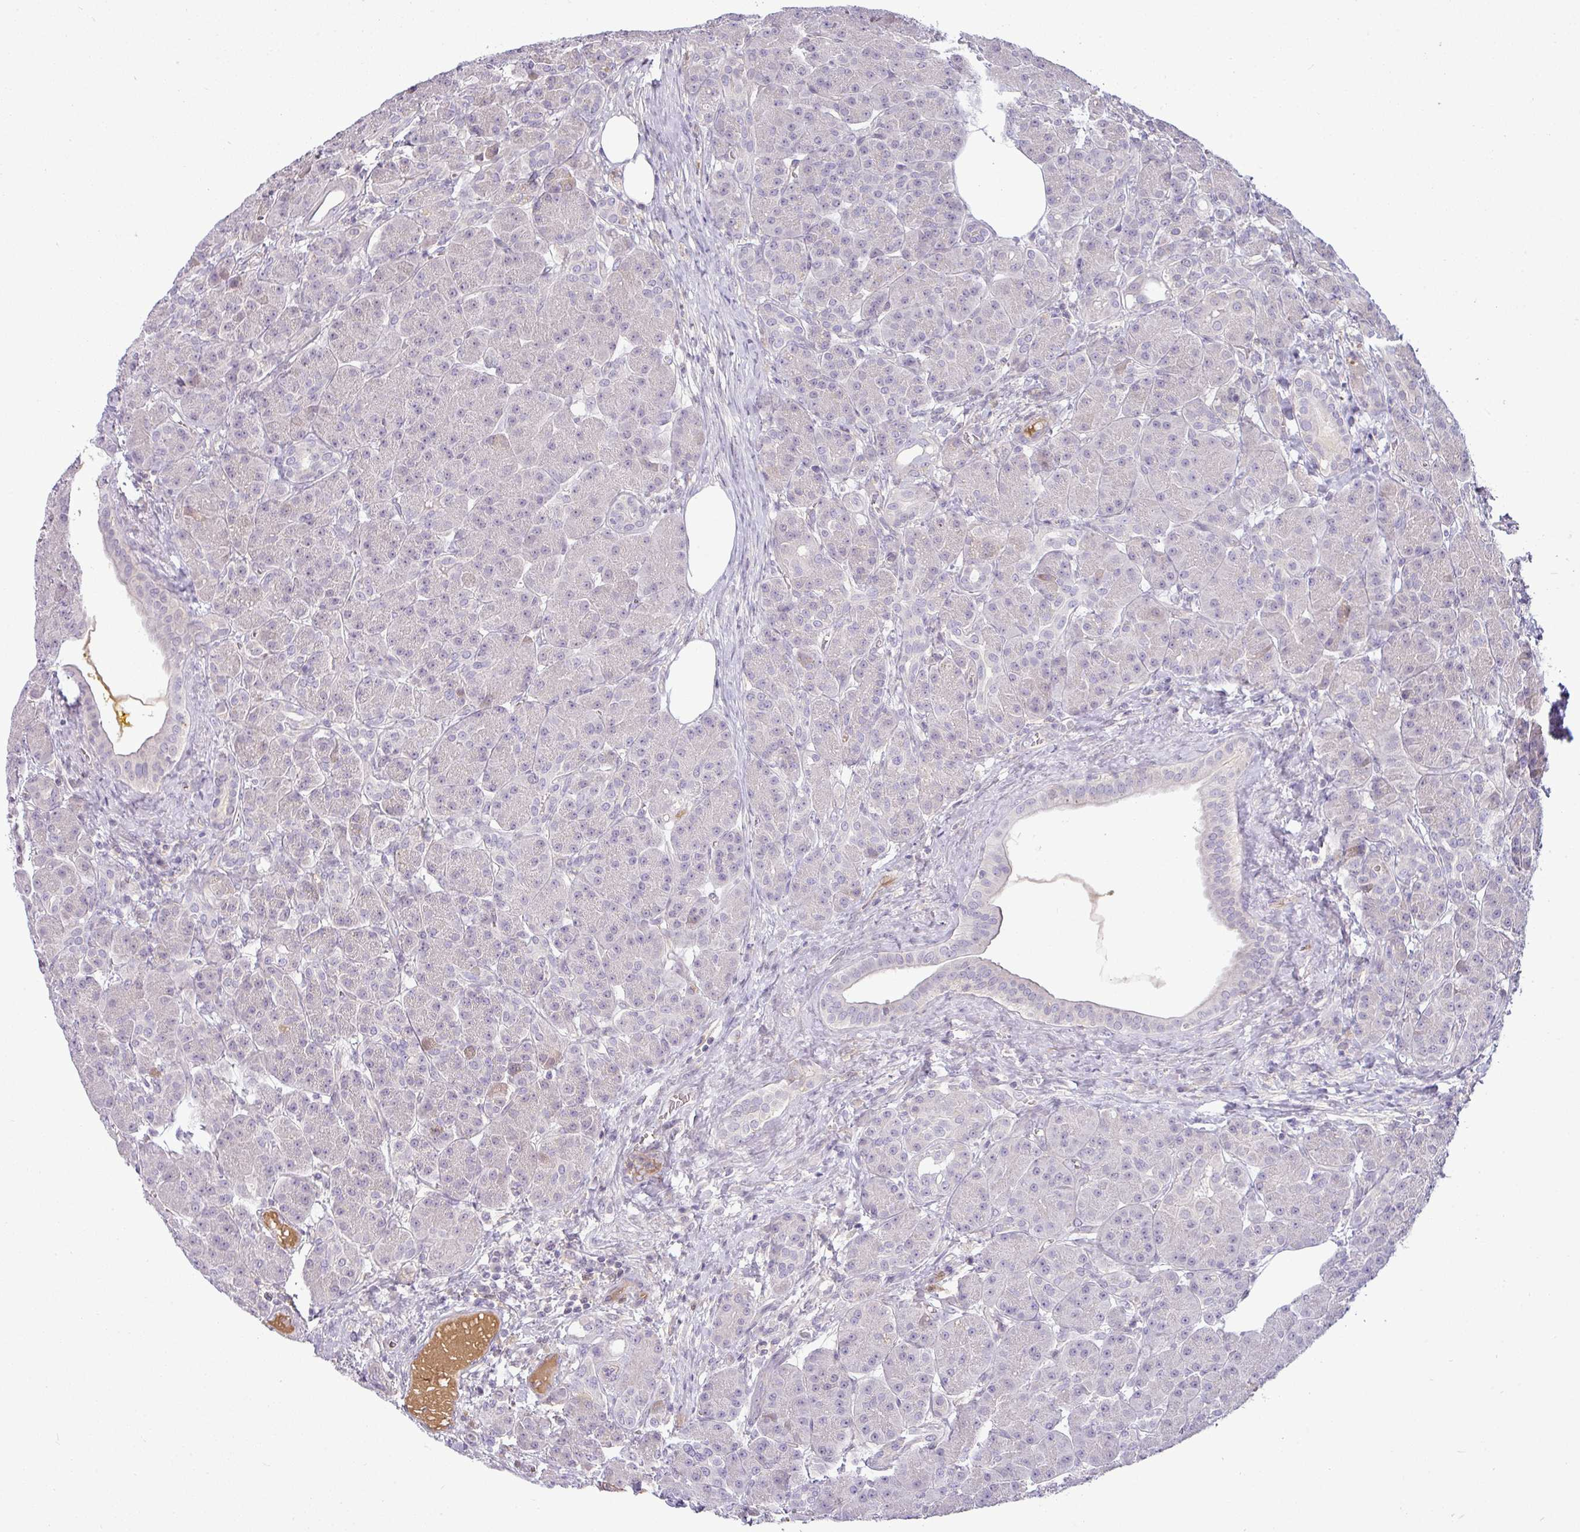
{"staining": {"intensity": "negative", "quantity": "none", "location": "none"}, "tissue": "pancreas", "cell_type": "Exocrine glandular cells", "image_type": "normal", "snomed": [{"axis": "morphology", "description": "Normal tissue, NOS"}, {"axis": "topography", "description": "Pancreas"}], "caption": "Exocrine glandular cells are negative for brown protein staining in unremarkable pancreas. Brightfield microscopy of immunohistochemistry (IHC) stained with DAB (brown) and hematoxylin (blue), captured at high magnification.", "gene": "APOM", "patient": {"sex": "male", "age": 63}}